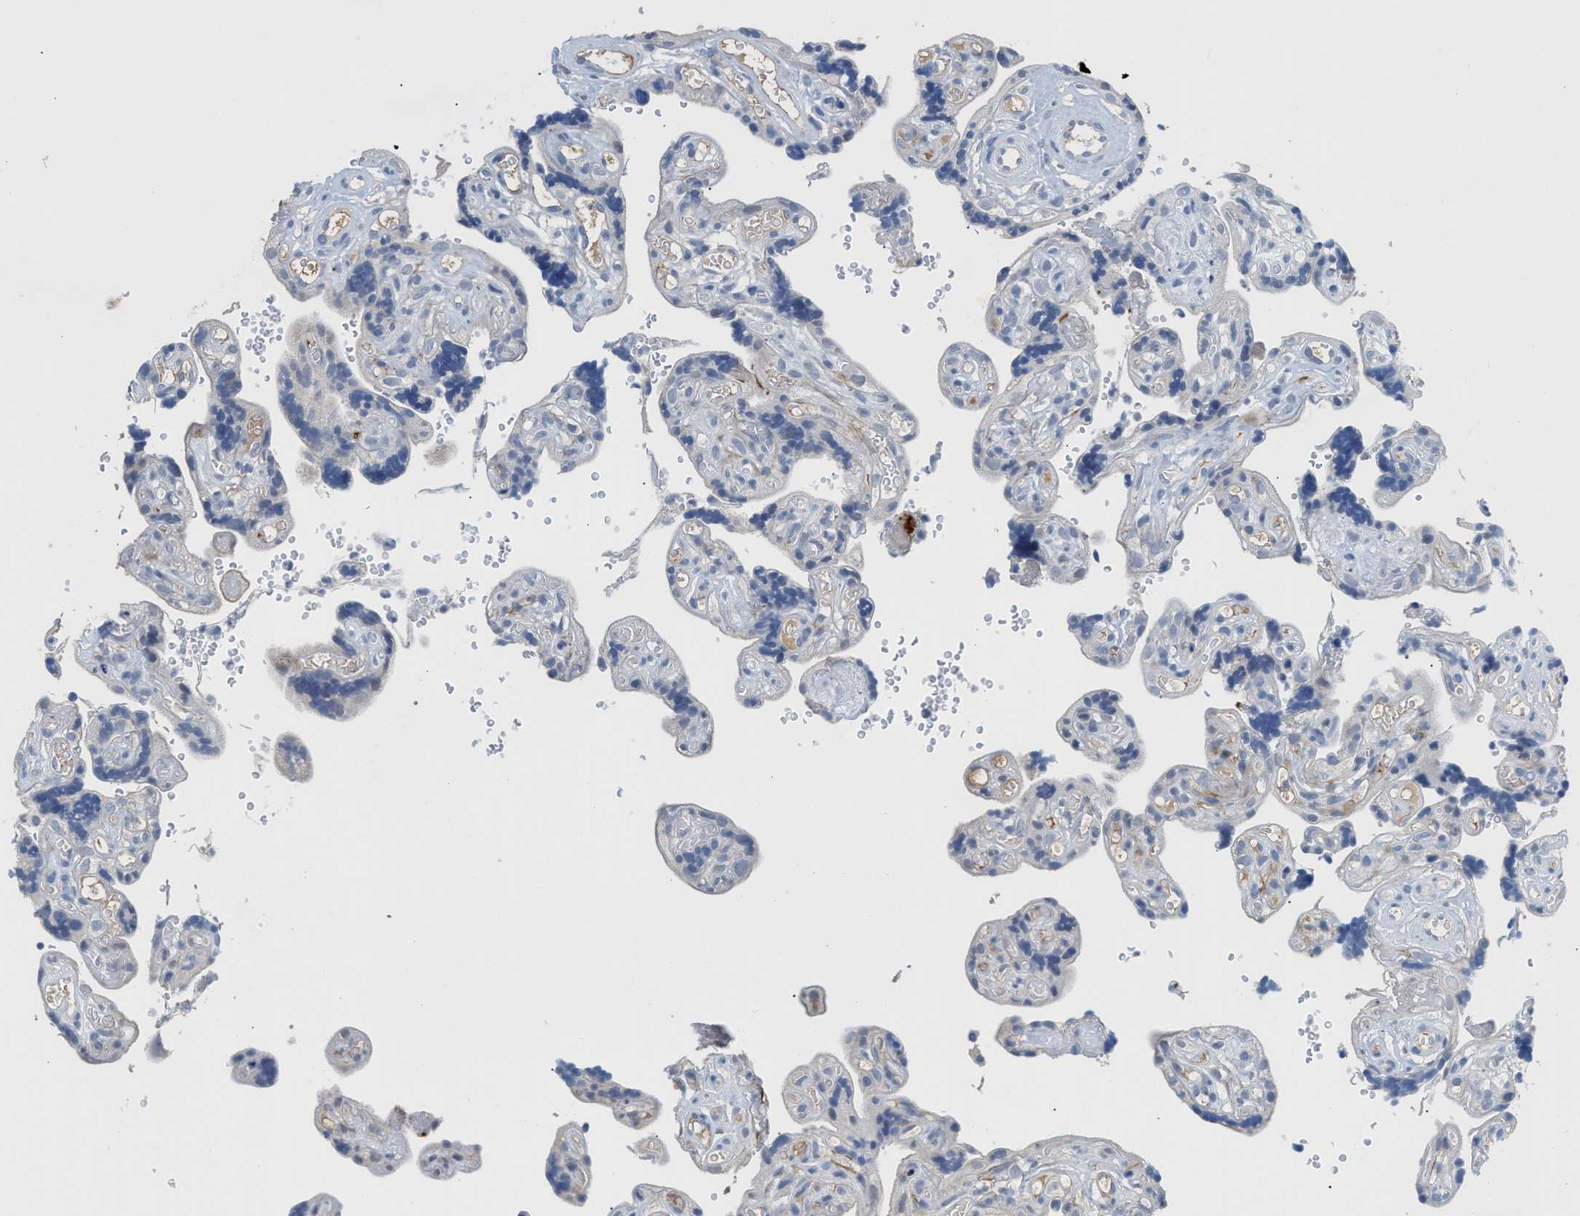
{"staining": {"intensity": "weak", "quantity": "<25%", "location": "cytoplasmic/membranous"}, "tissue": "placenta", "cell_type": "Decidual cells", "image_type": "normal", "snomed": [{"axis": "morphology", "description": "Normal tissue, NOS"}, {"axis": "topography", "description": "Placenta"}], "caption": "IHC of unremarkable human placenta demonstrates no expression in decidual cells.", "gene": "OR9K2", "patient": {"sex": "female", "age": 30}}